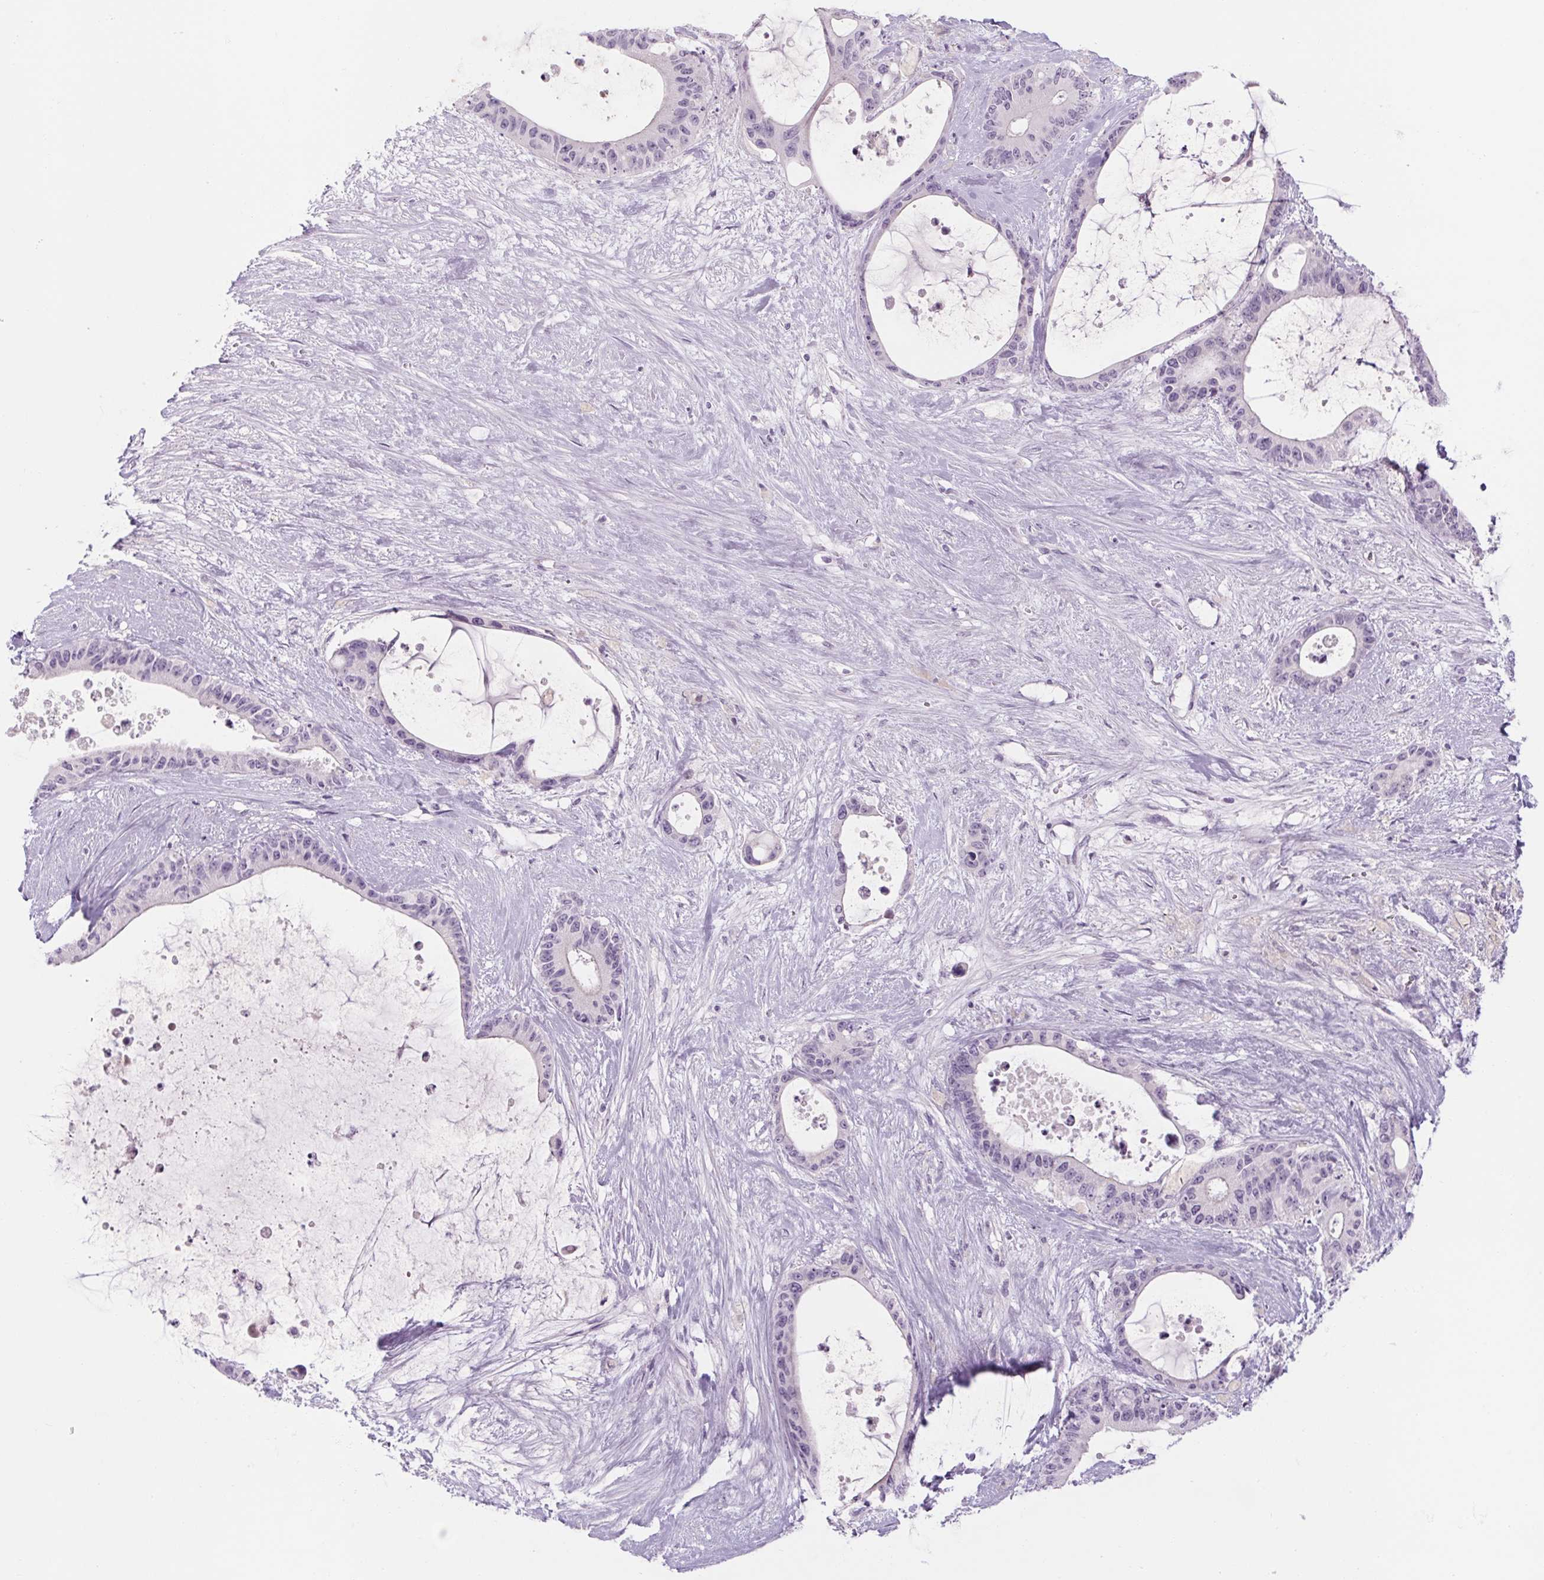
{"staining": {"intensity": "negative", "quantity": "none", "location": "none"}, "tissue": "liver cancer", "cell_type": "Tumor cells", "image_type": "cancer", "snomed": [{"axis": "morphology", "description": "Normal tissue, NOS"}, {"axis": "morphology", "description": "Cholangiocarcinoma"}, {"axis": "topography", "description": "Liver"}, {"axis": "topography", "description": "Peripheral nerve tissue"}], "caption": "Histopathology image shows no significant protein expression in tumor cells of liver cancer.", "gene": "RPTN", "patient": {"sex": "female", "age": 73}}